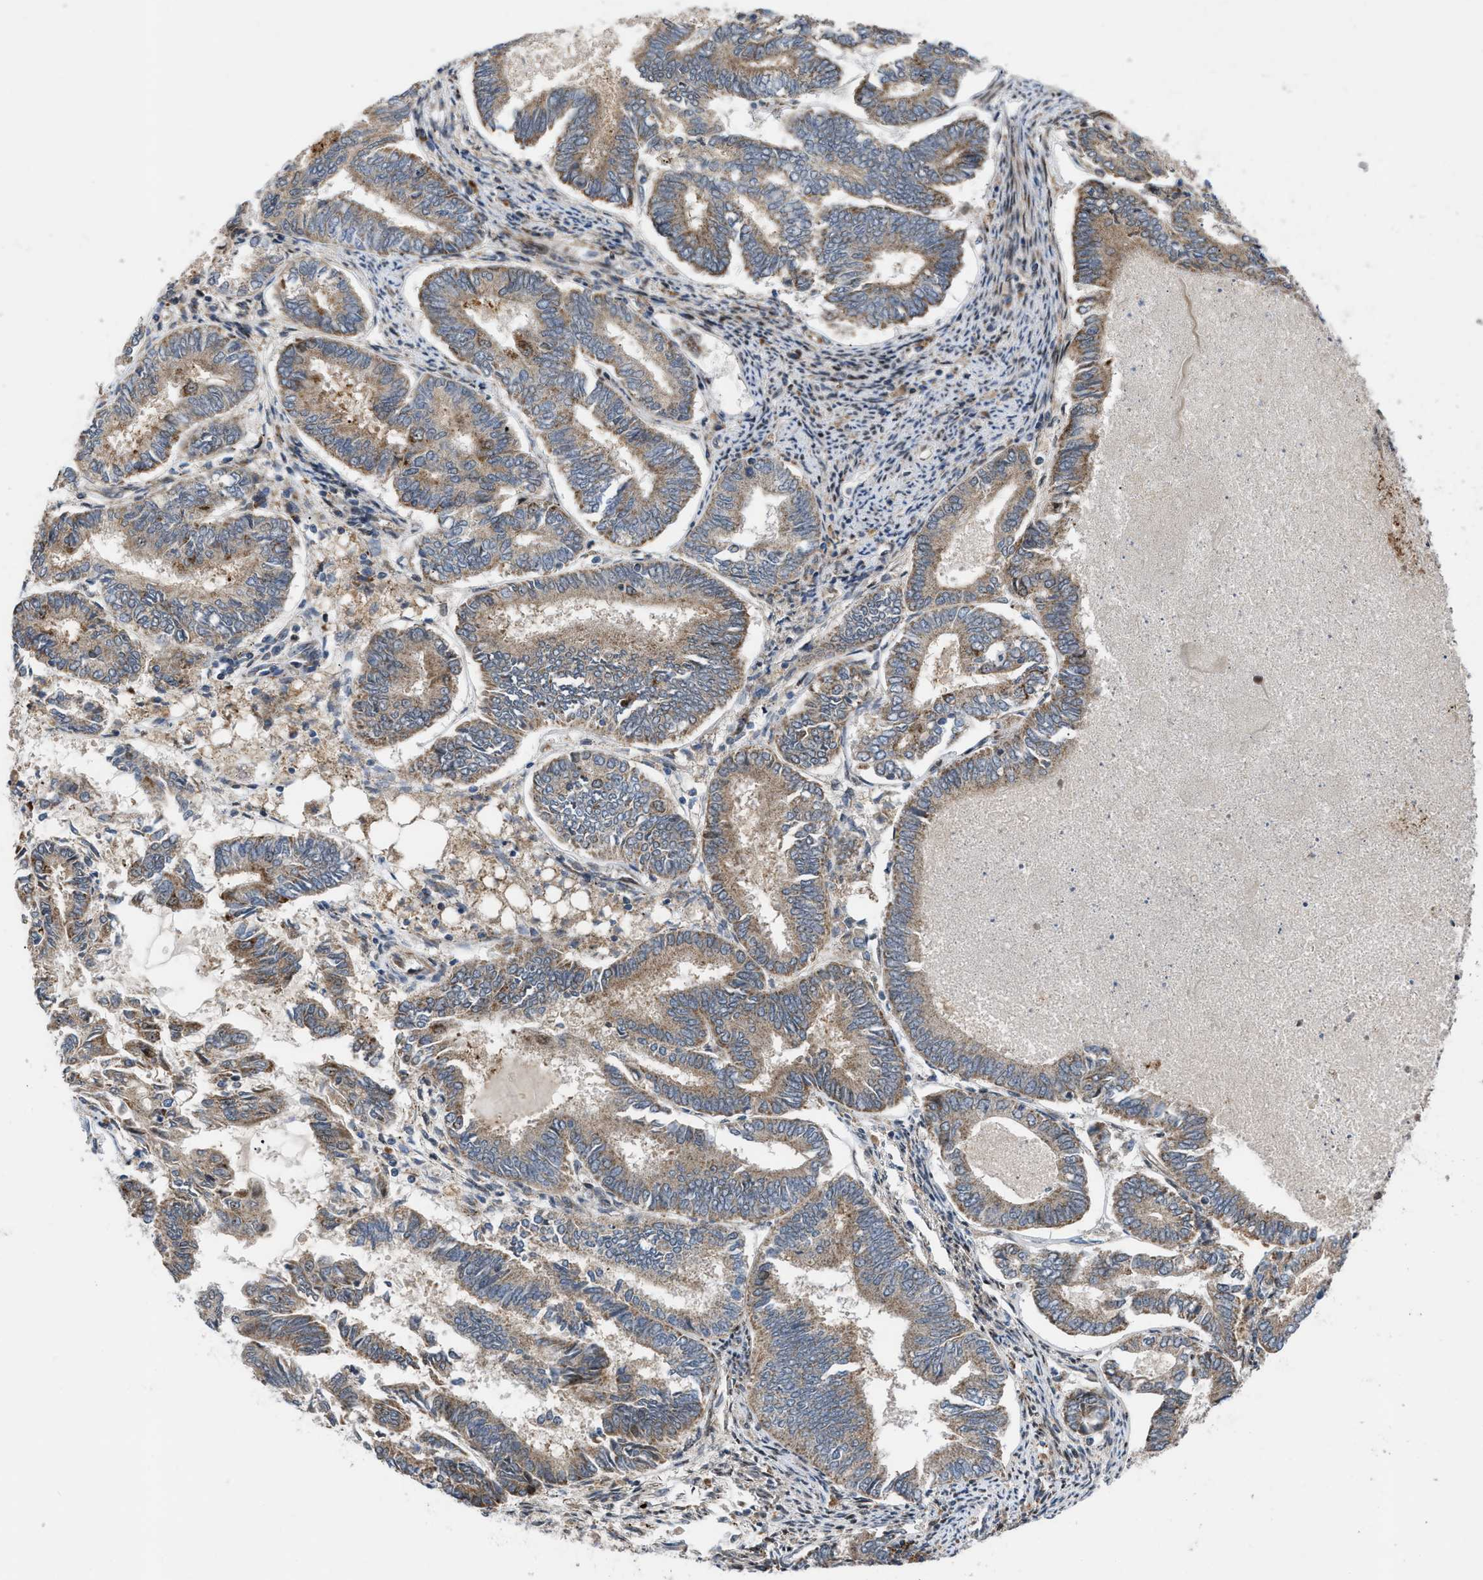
{"staining": {"intensity": "moderate", "quantity": ">75%", "location": "cytoplasmic/membranous"}, "tissue": "endometrial cancer", "cell_type": "Tumor cells", "image_type": "cancer", "snomed": [{"axis": "morphology", "description": "Adenocarcinoma, NOS"}, {"axis": "topography", "description": "Endometrium"}], "caption": "This is an image of immunohistochemistry staining of endometrial cancer, which shows moderate positivity in the cytoplasmic/membranous of tumor cells.", "gene": "AP3M2", "patient": {"sex": "female", "age": 86}}